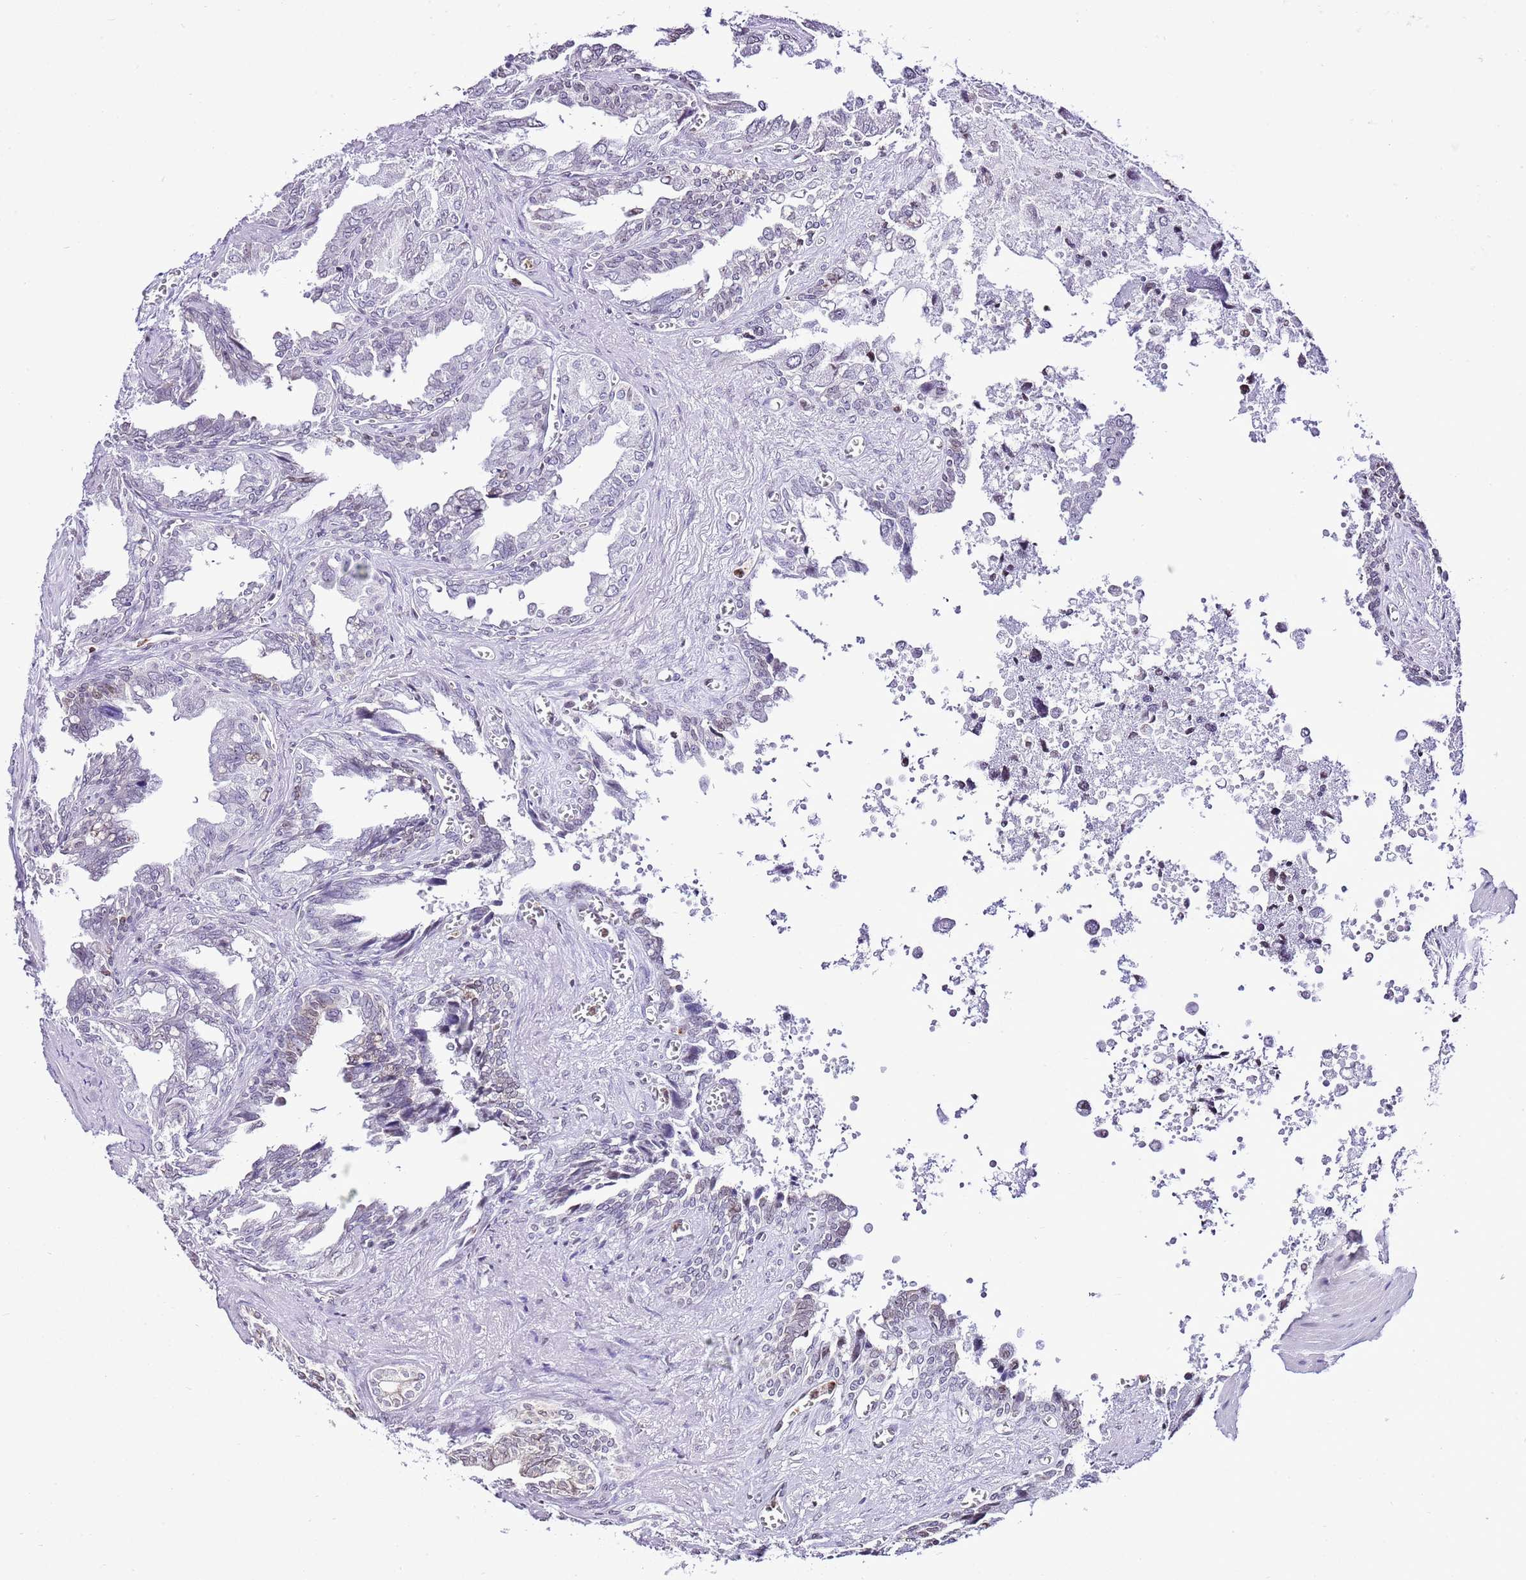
{"staining": {"intensity": "negative", "quantity": "none", "location": "none"}, "tissue": "seminal vesicle", "cell_type": "Glandular cells", "image_type": "normal", "snomed": [{"axis": "morphology", "description": "Normal tissue, NOS"}, {"axis": "topography", "description": "Seminal veicle"}], "caption": "A high-resolution histopathology image shows IHC staining of benign seminal vesicle, which exhibits no significant positivity in glandular cells. (Immunohistochemistry, brightfield microscopy, high magnification).", "gene": "PRR15", "patient": {"sex": "male", "age": 67}}